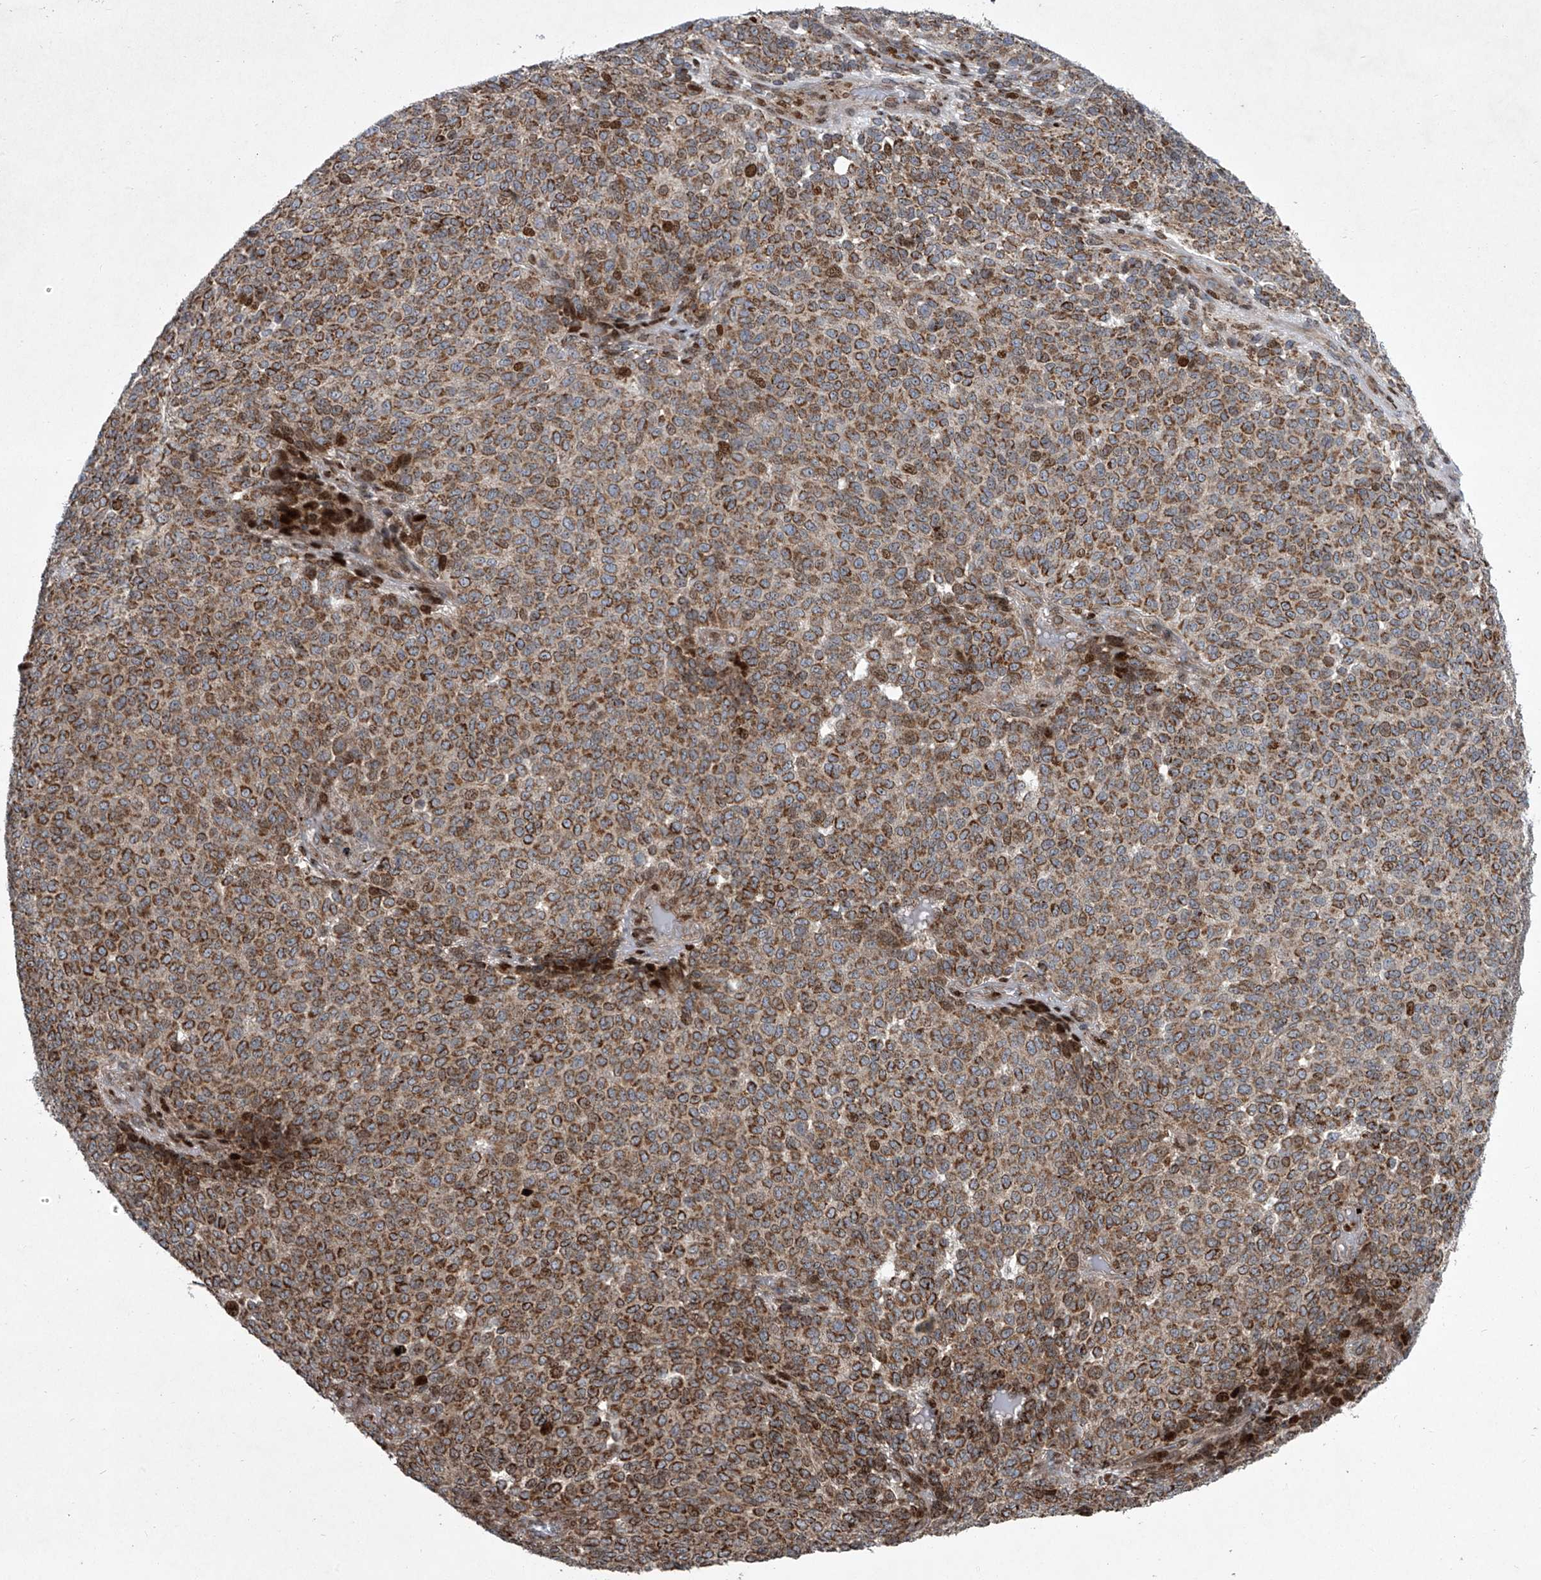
{"staining": {"intensity": "moderate", "quantity": ">75%", "location": "cytoplasmic/membranous"}, "tissue": "melanoma", "cell_type": "Tumor cells", "image_type": "cancer", "snomed": [{"axis": "morphology", "description": "Malignant melanoma, NOS"}, {"axis": "topography", "description": "Skin"}], "caption": "Melanoma tissue displays moderate cytoplasmic/membranous positivity in approximately >75% of tumor cells", "gene": "STRADA", "patient": {"sex": "male", "age": 49}}